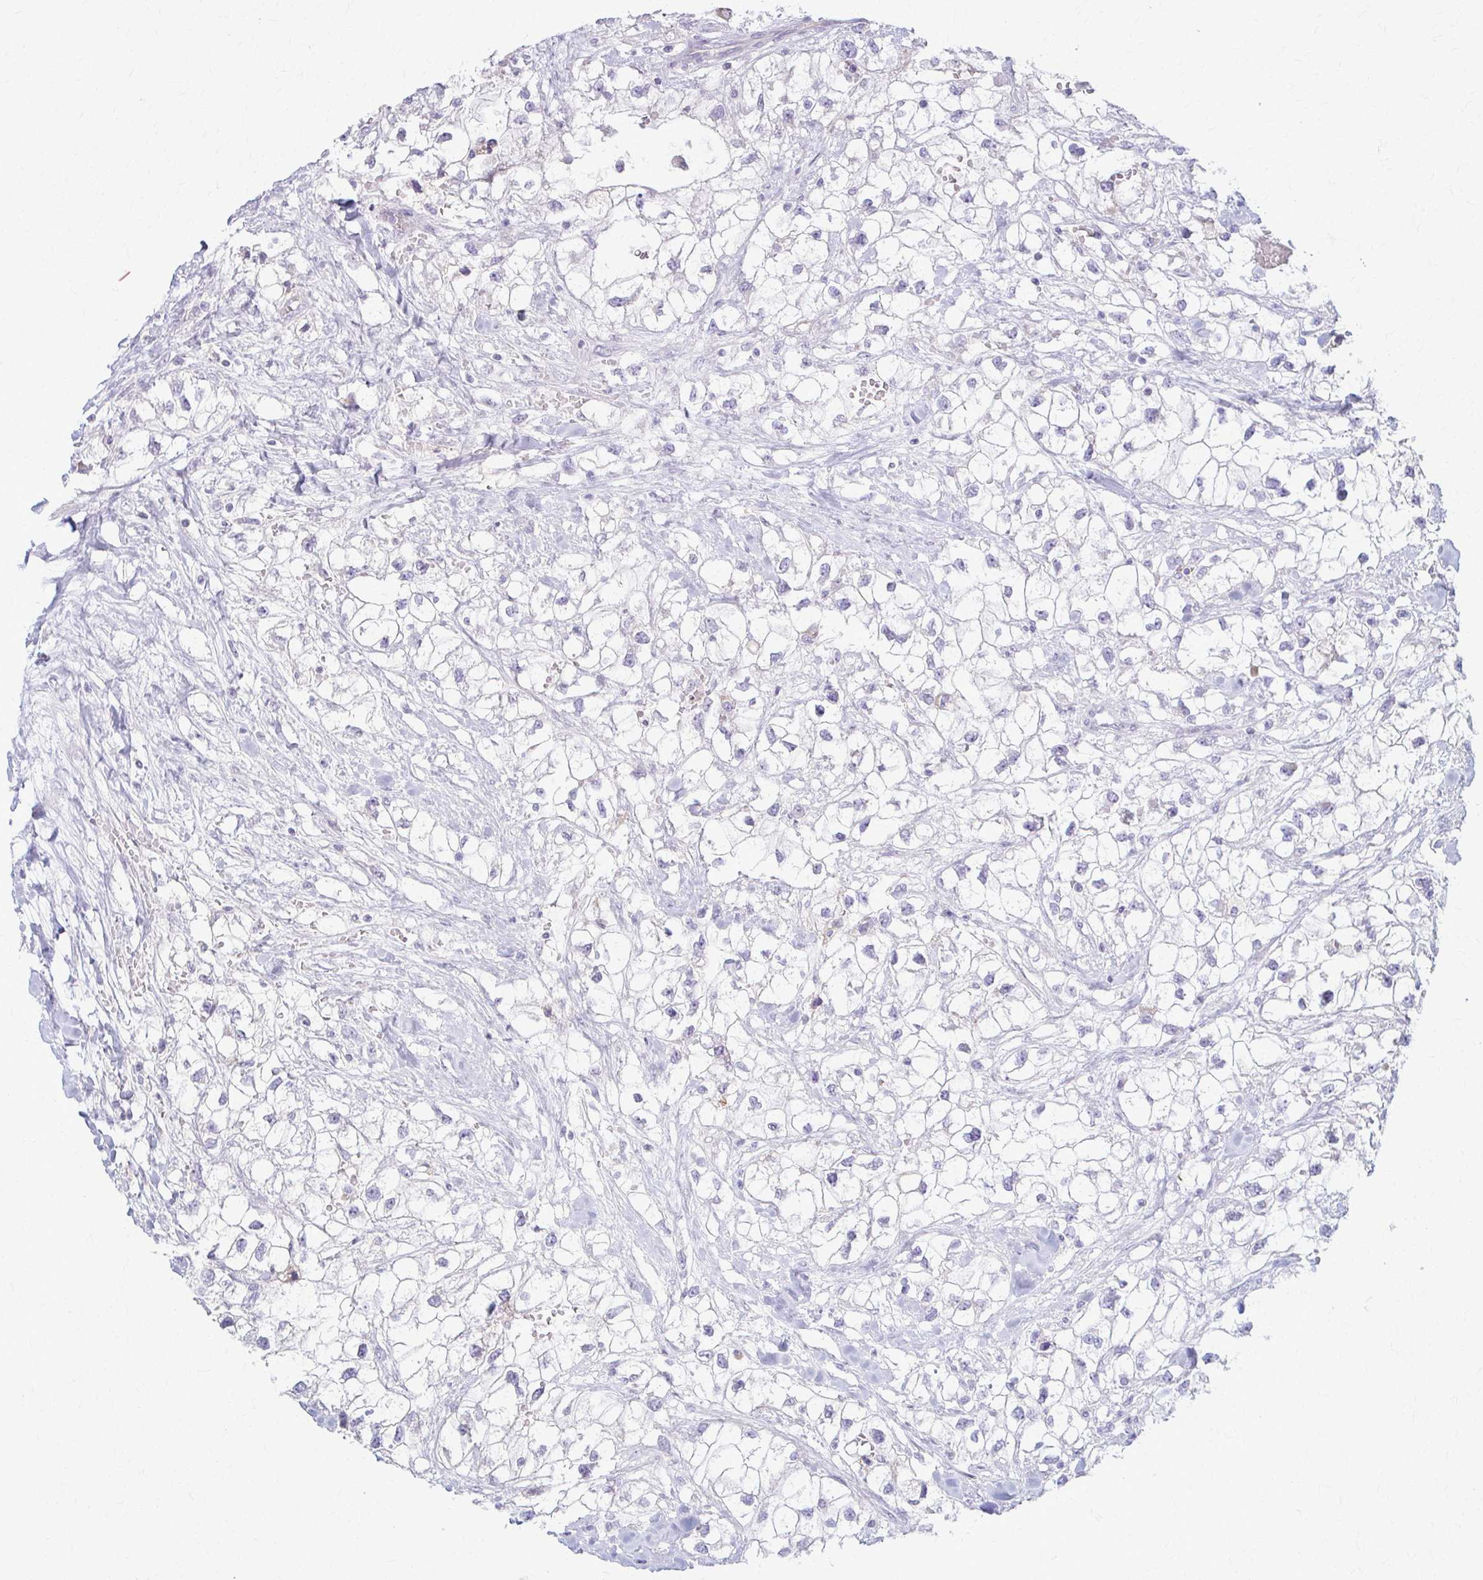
{"staining": {"intensity": "negative", "quantity": "none", "location": "none"}, "tissue": "renal cancer", "cell_type": "Tumor cells", "image_type": "cancer", "snomed": [{"axis": "morphology", "description": "Adenocarcinoma, NOS"}, {"axis": "topography", "description": "Kidney"}], "caption": "The histopathology image exhibits no staining of tumor cells in renal cancer.", "gene": "LDLRAP1", "patient": {"sex": "male", "age": 59}}